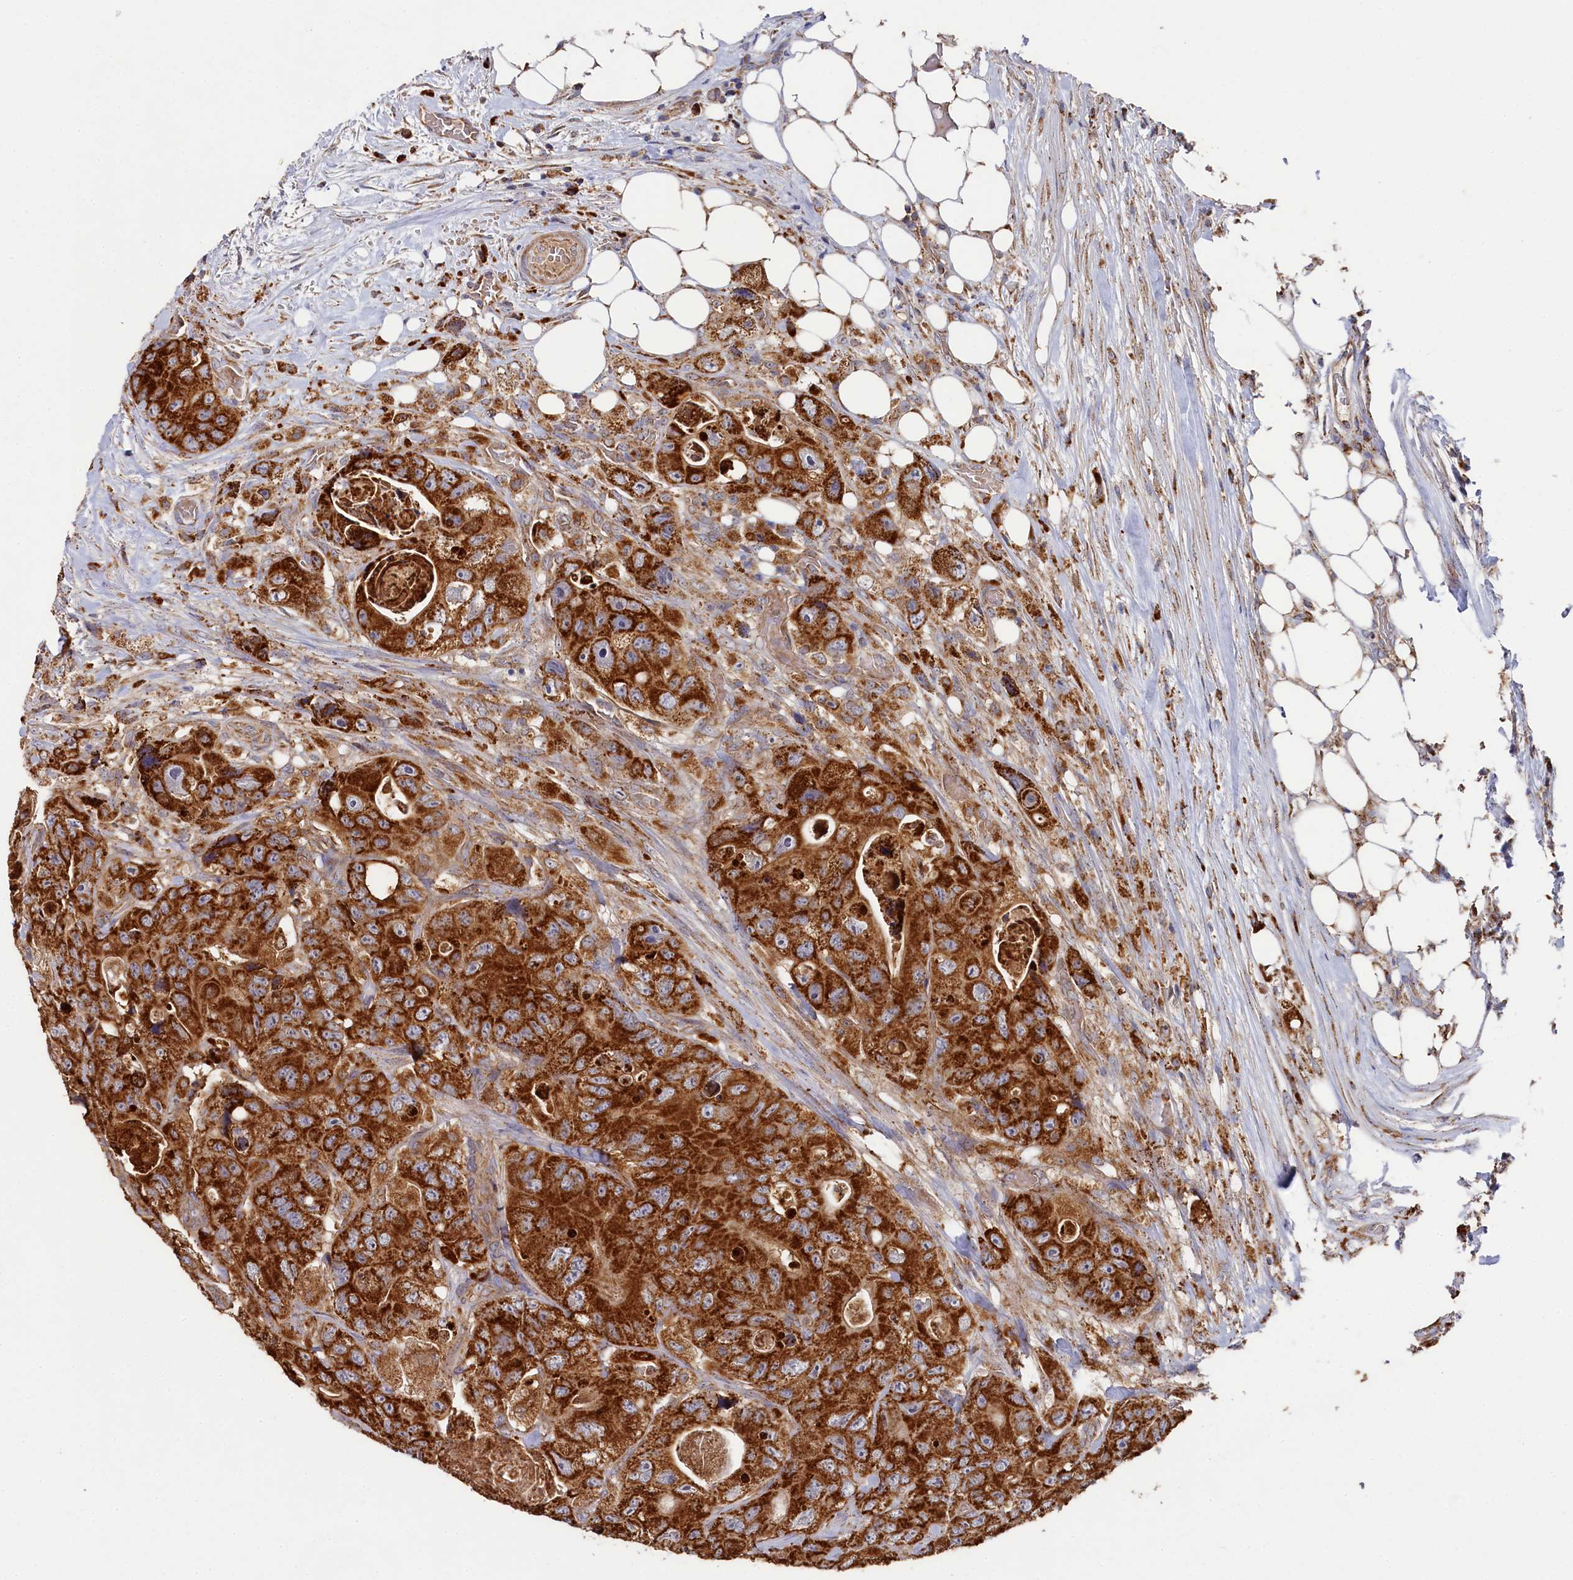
{"staining": {"intensity": "strong", "quantity": ">75%", "location": "cytoplasmic/membranous"}, "tissue": "colorectal cancer", "cell_type": "Tumor cells", "image_type": "cancer", "snomed": [{"axis": "morphology", "description": "Adenocarcinoma, NOS"}, {"axis": "topography", "description": "Colon"}], "caption": "Colorectal cancer (adenocarcinoma) was stained to show a protein in brown. There is high levels of strong cytoplasmic/membranous expression in approximately >75% of tumor cells.", "gene": "HAUS2", "patient": {"sex": "female", "age": 46}}